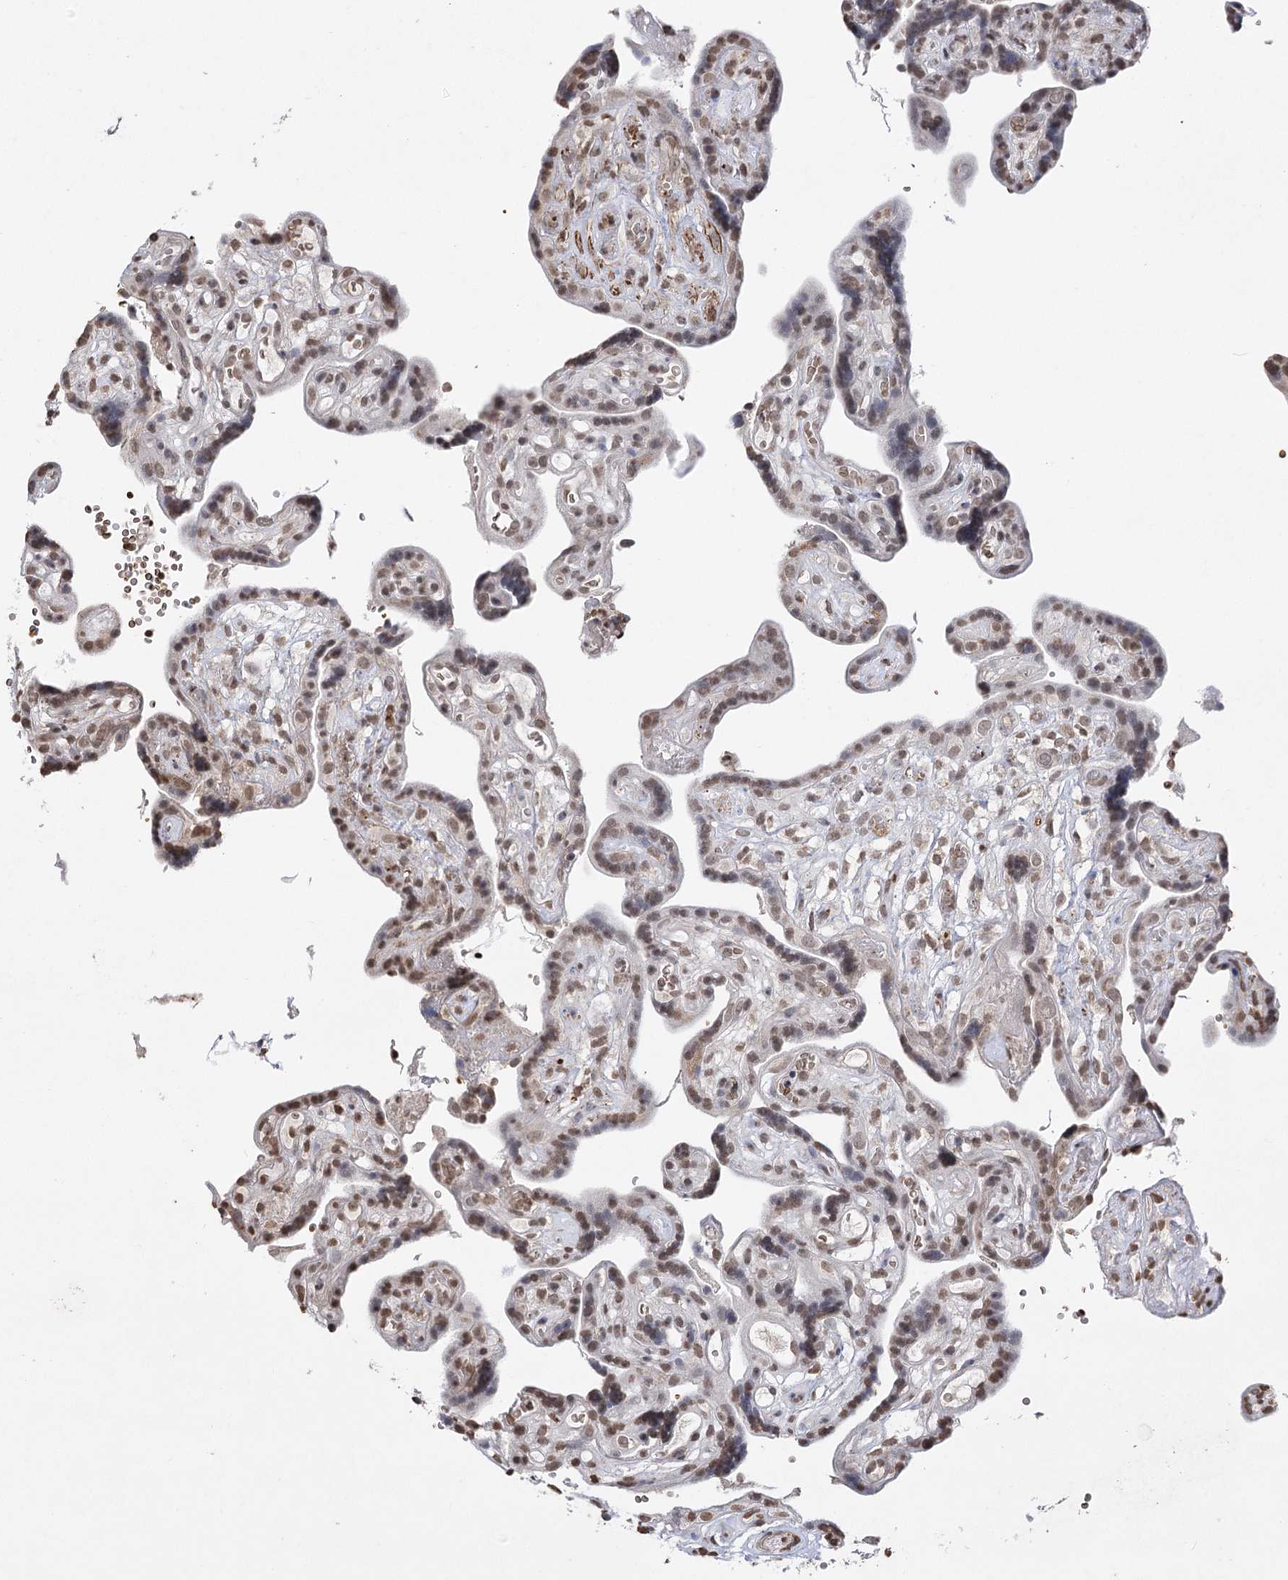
{"staining": {"intensity": "moderate", "quantity": ">75%", "location": "nuclear"}, "tissue": "placenta", "cell_type": "Trophoblastic cells", "image_type": "normal", "snomed": [{"axis": "morphology", "description": "Normal tissue, NOS"}, {"axis": "topography", "description": "Placenta"}], "caption": "Immunohistochemistry of benign human placenta displays medium levels of moderate nuclear positivity in approximately >75% of trophoblastic cells.", "gene": "ENSG00000275740", "patient": {"sex": "female", "age": 30}}